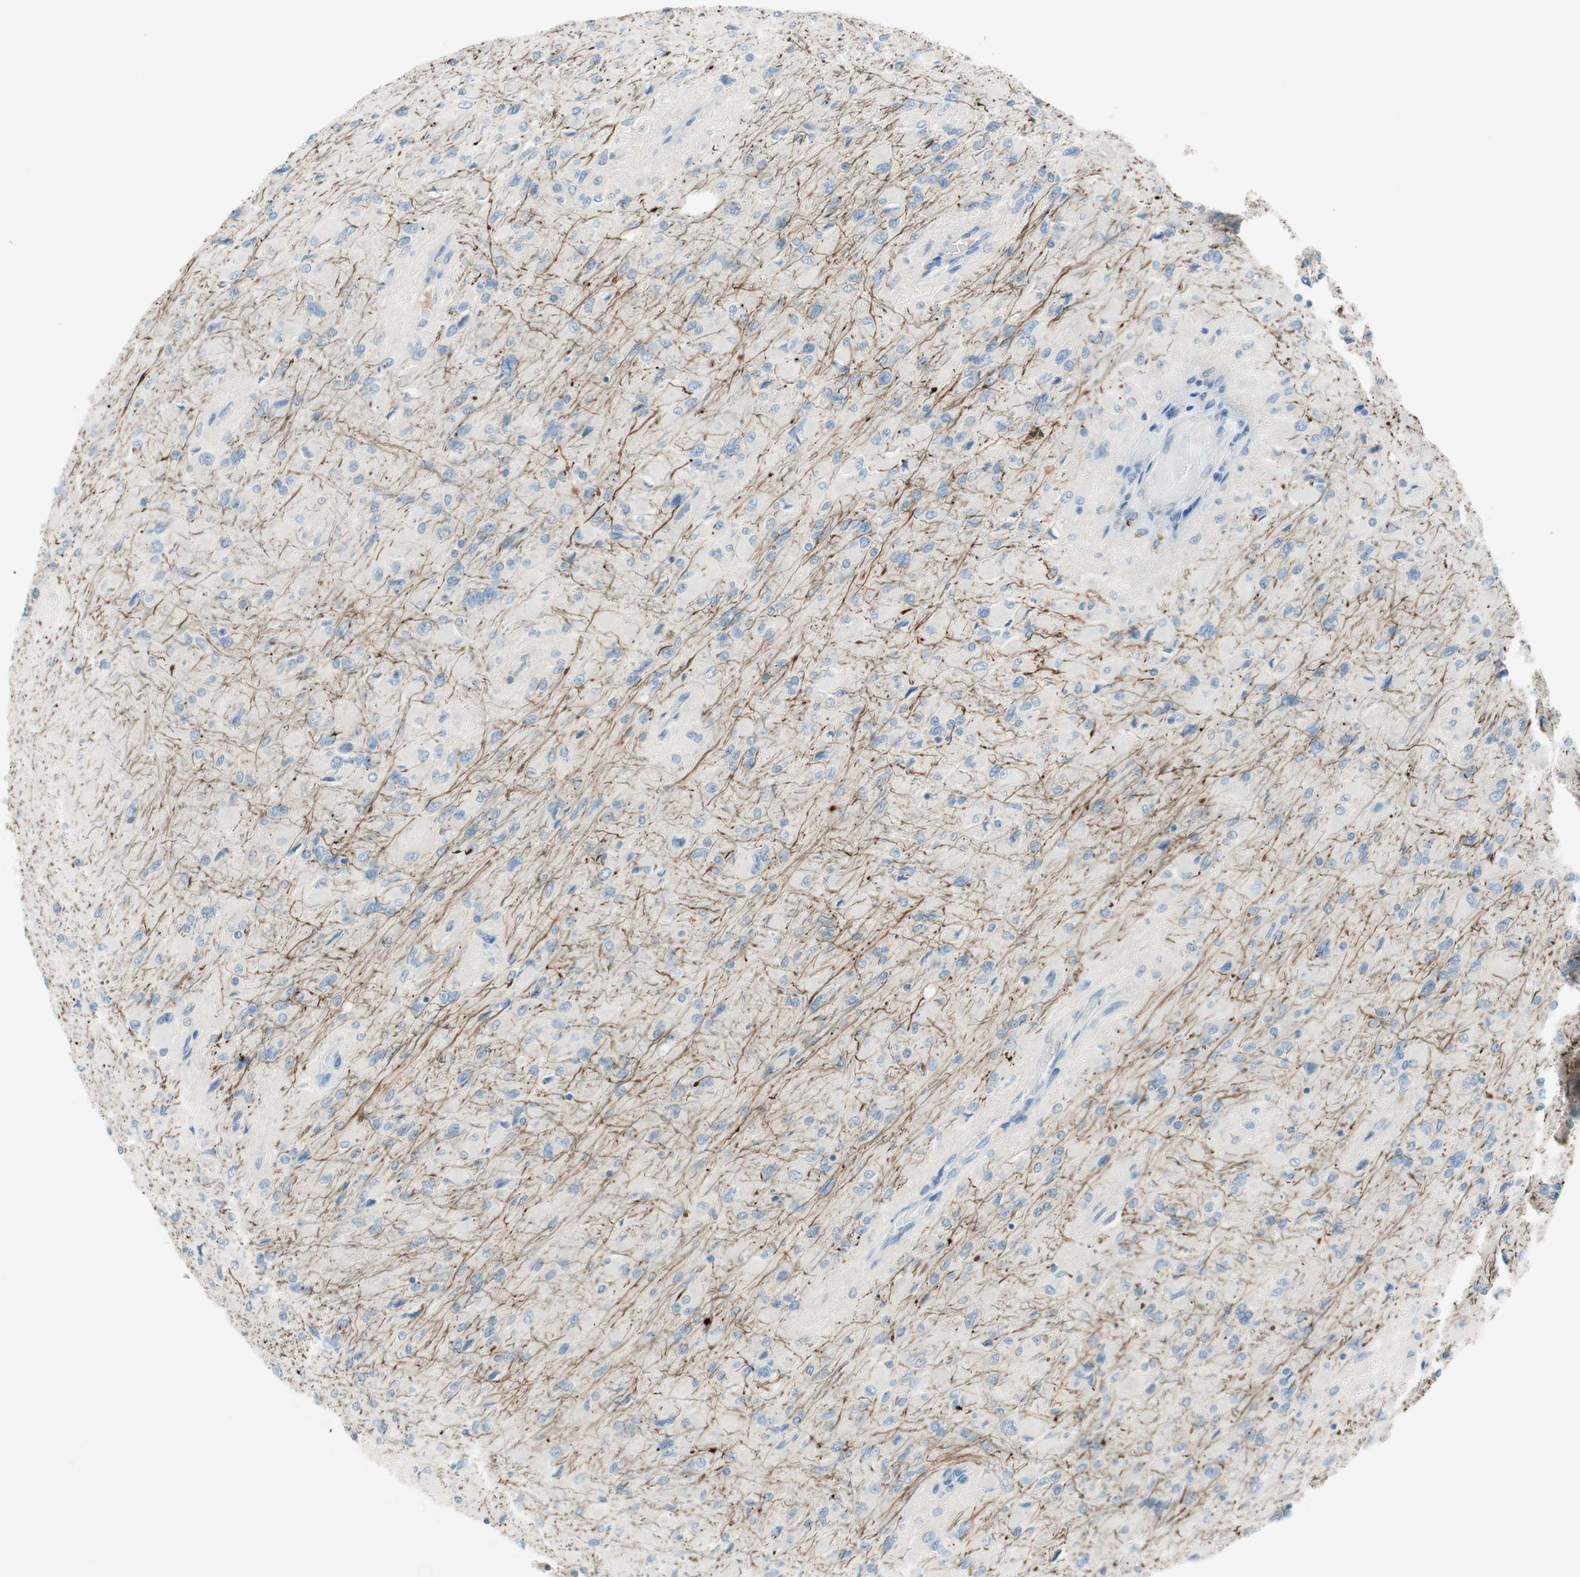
{"staining": {"intensity": "negative", "quantity": "none", "location": "none"}, "tissue": "glioma", "cell_type": "Tumor cells", "image_type": "cancer", "snomed": [{"axis": "morphology", "description": "Glioma, malignant, High grade"}, {"axis": "topography", "description": "Cerebral cortex"}], "caption": "Tumor cells show no significant protein positivity in glioma.", "gene": "PRRG4", "patient": {"sex": "female", "age": 36}}